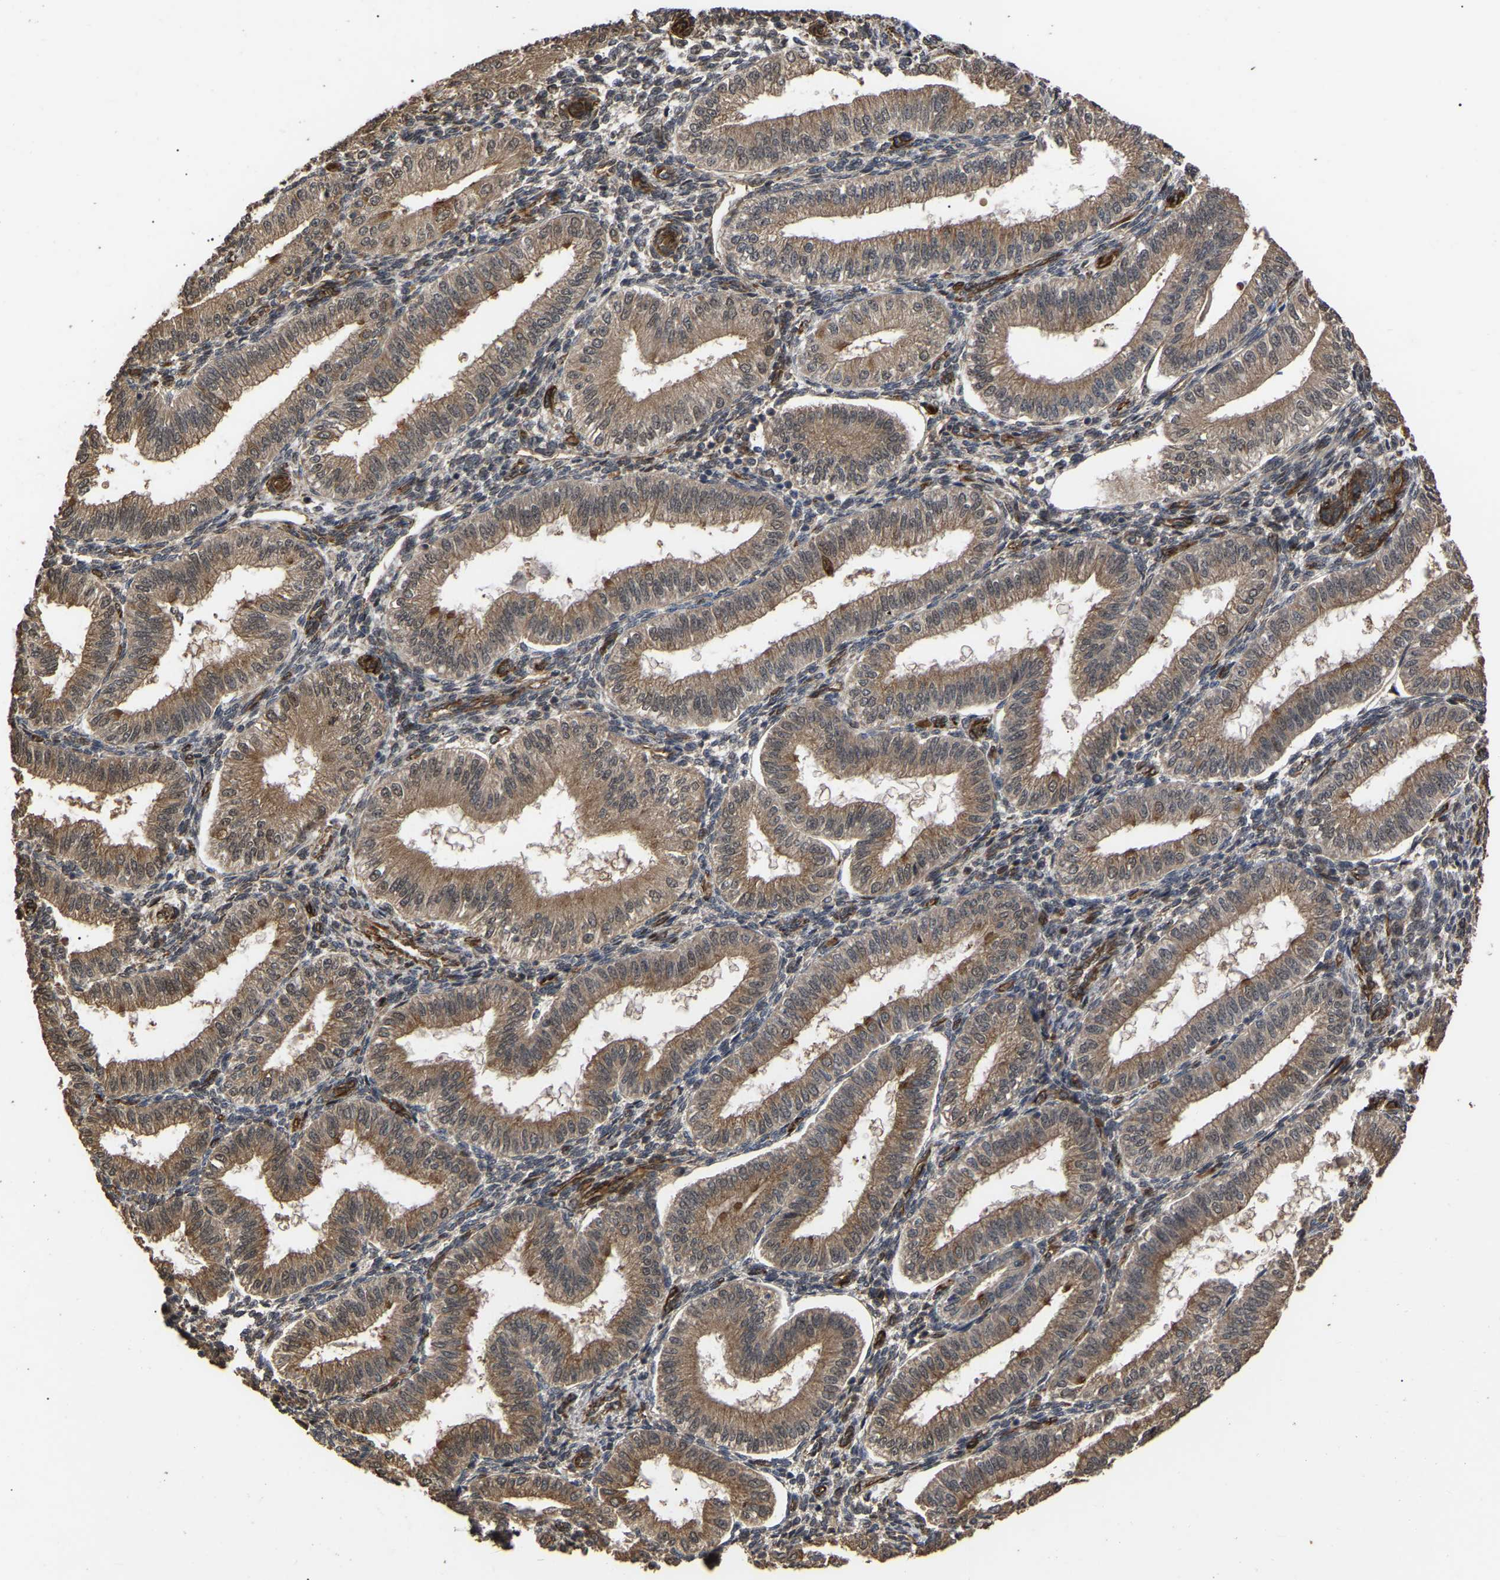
{"staining": {"intensity": "weak", "quantity": "25%-75%", "location": "cytoplasmic/membranous"}, "tissue": "endometrium", "cell_type": "Cells in endometrial stroma", "image_type": "normal", "snomed": [{"axis": "morphology", "description": "Normal tissue, NOS"}, {"axis": "topography", "description": "Endometrium"}], "caption": "An immunohistochemistry histopathology image of unremarkable tissue is shown. Protein staining in brown shows weak cytoplasmic/membranous positivity in endometrium within cells in endometrial stroma. The staining is performed using DAB (3,3'-diaminobenzidine) brown chromogen to label protein expression. The nuclei are counter-stained blue using hematoxylin.", "gene": "FAM161B", "patient": {"sex": "female", "age": 39}}